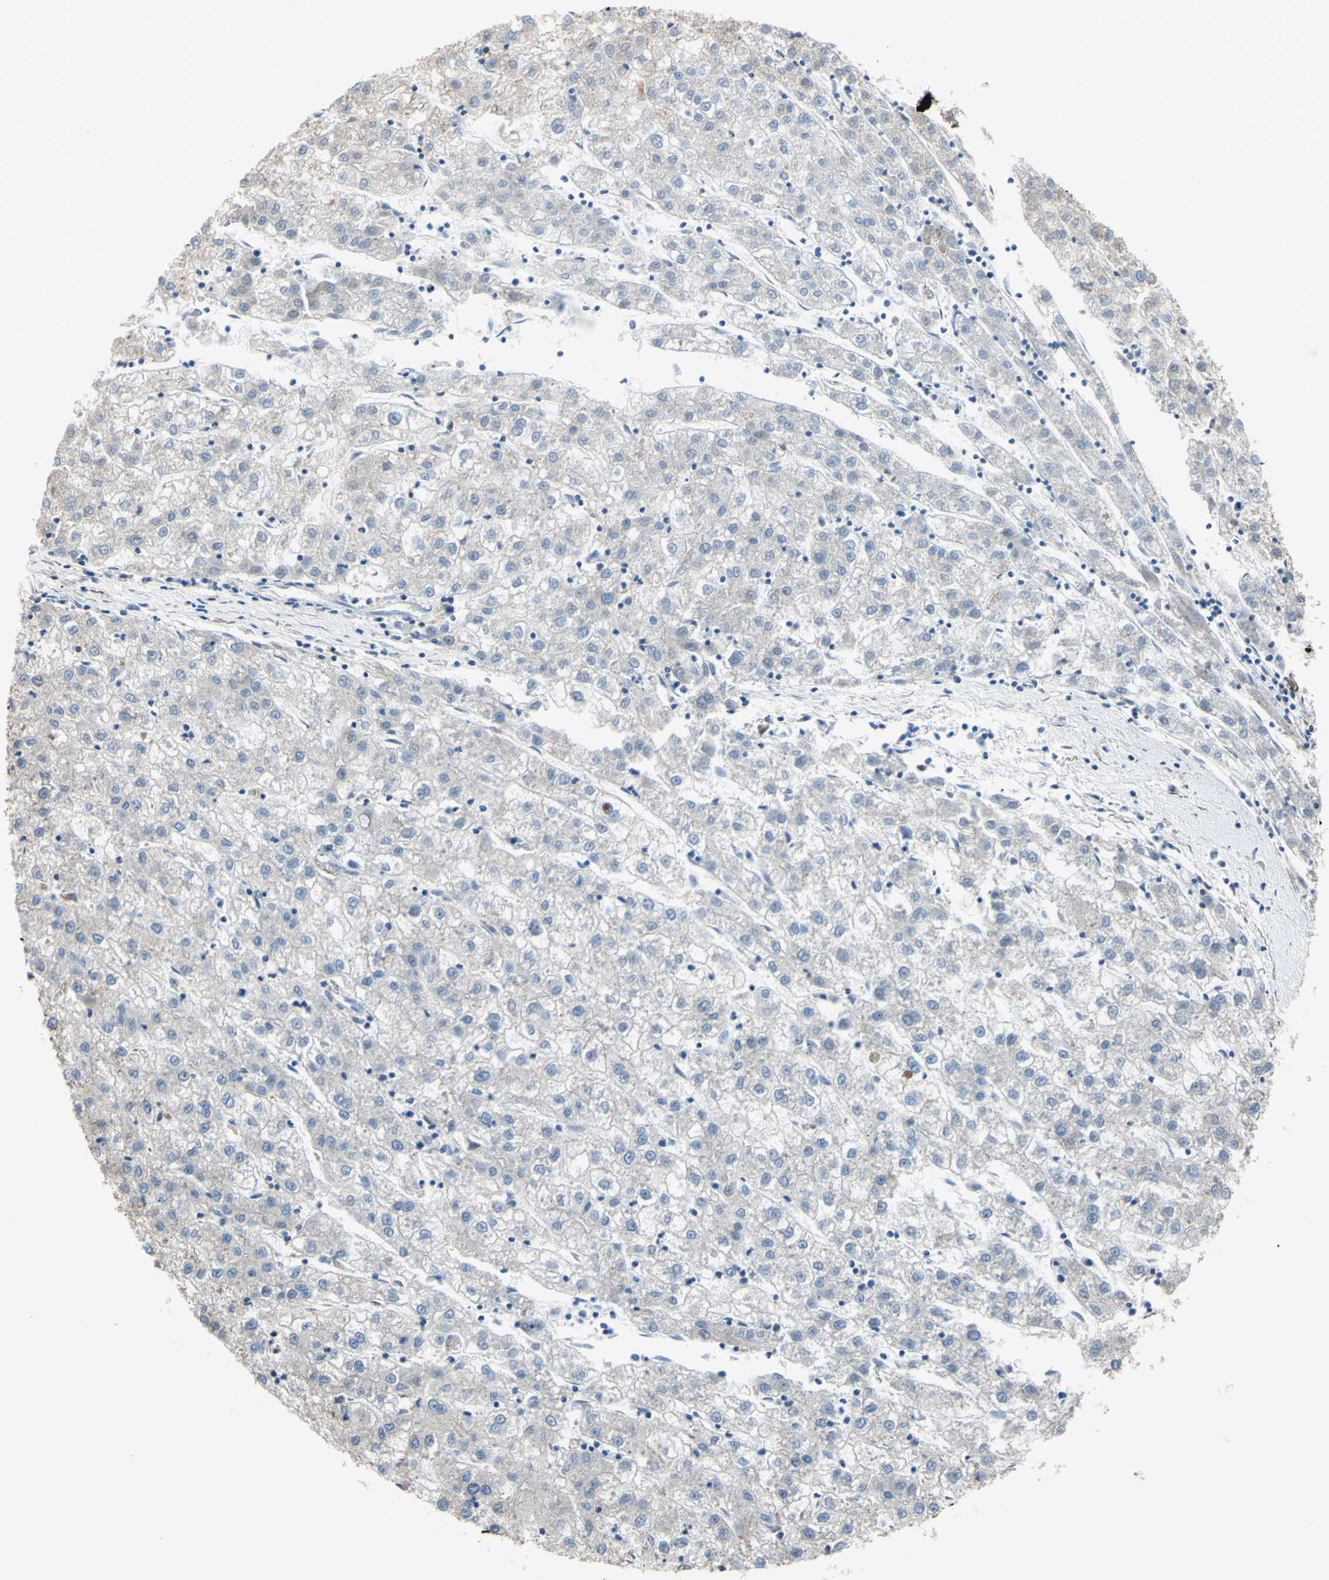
{"staining": {"intensity": "negative", "quantity": "none", "location": "none"}, "tissue": "liver cancer", "cell_type": "Tumor cells", "image_type": "cancer", "snomed": [{"axis": "morphology", "description": "Carcinoma, Hepatocellular, NOS"}, {"axis": "topography", "description": "Liver"}], "caption": "This micrograph is of liver cancer stained with immunohistochemistry to label a protein in brown with the nuclei are counter-stained blue. There is no staining in tumor cells.", "gene": "BMF", "patient": {"sex": "male", "age": 72}}